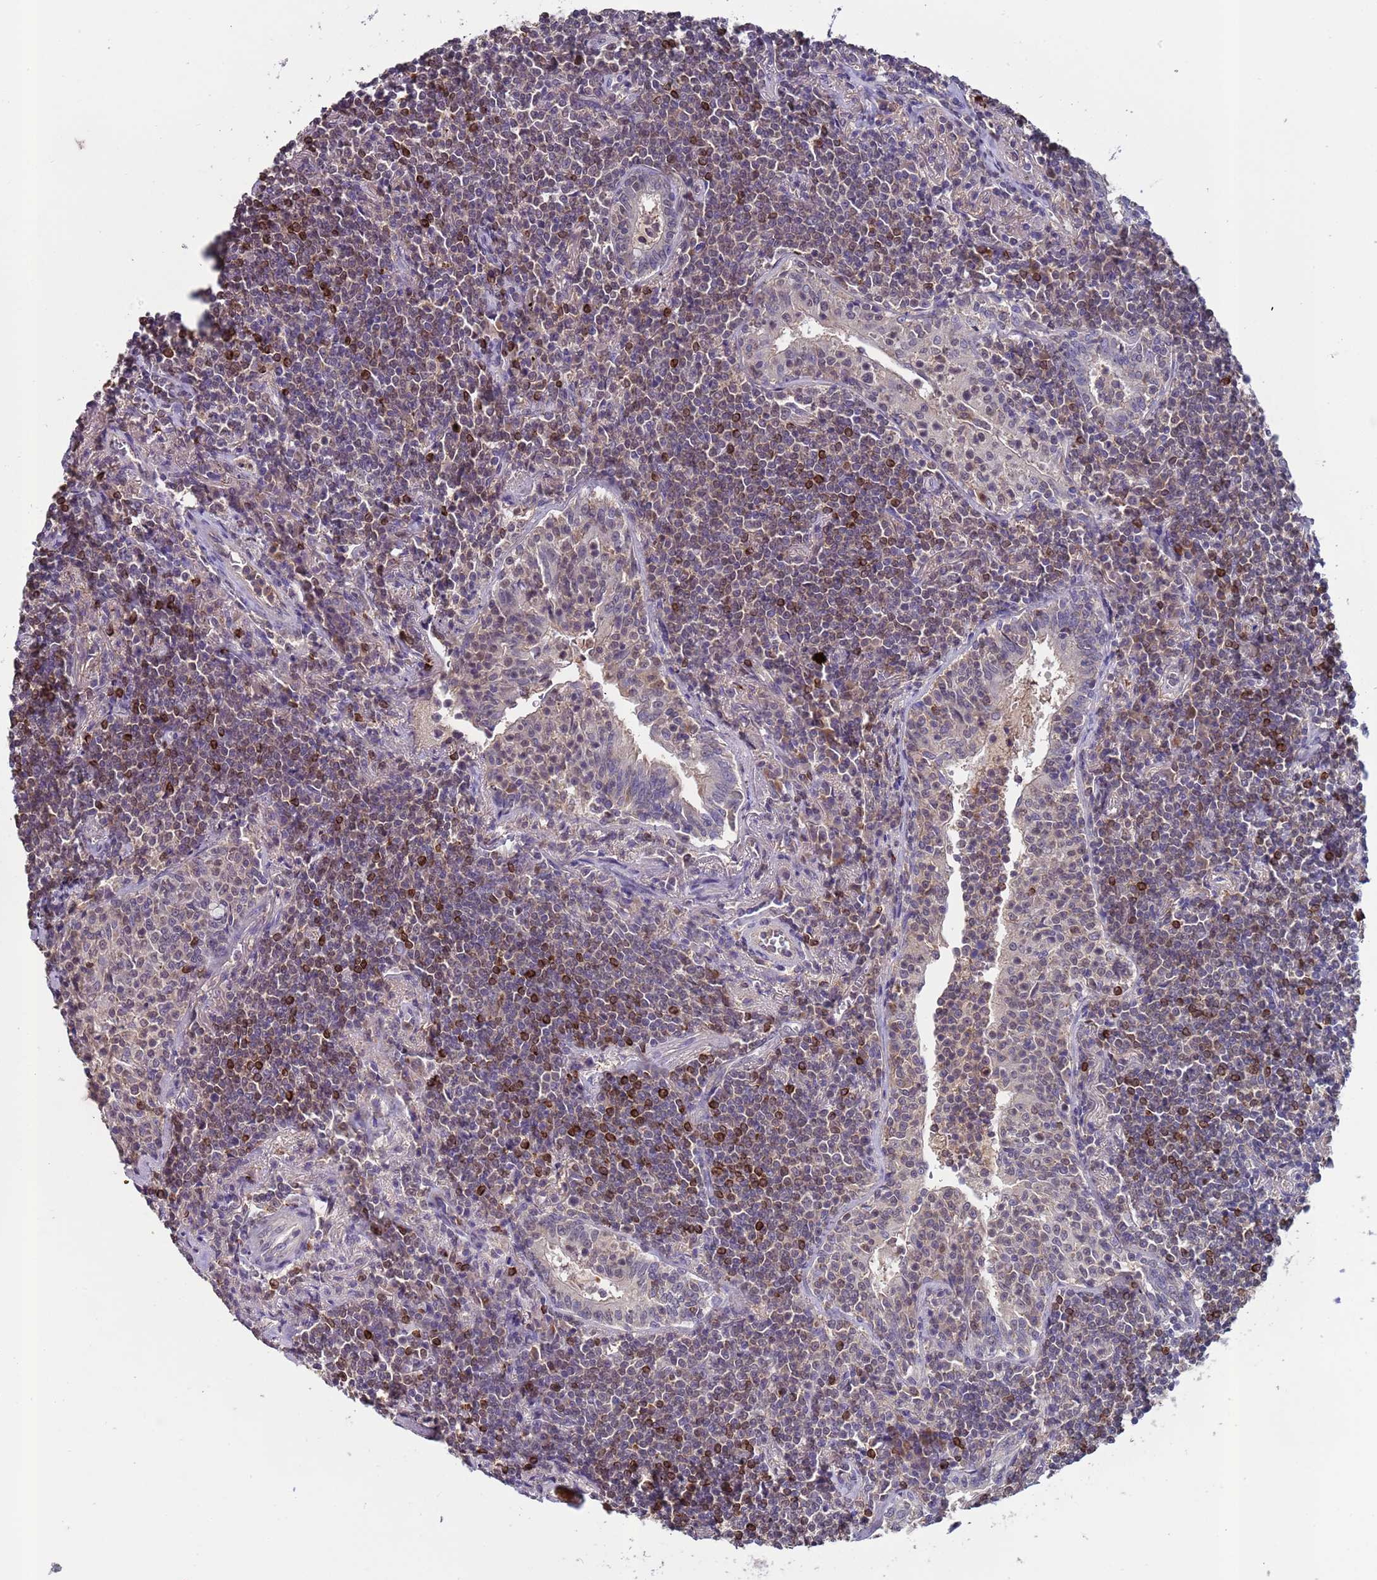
{"staining": {"intensity": "strong", "quantity": "25%-75%", "location": "cytoplasmic/membranous,nuclear"}, "tissue": "lymphoma", "cell_type": "Tumor cells", "image_type": "cancer", "snomed": [{"axis": "morphology", "description": "Malignant lymphoma, non-Hodgkin's type, Low grade"}, {"axis": "topography", "description": "Lung"}], "caption": "DAB (3,3'-diaminobenzidine) immunohistochemical staining of malignant lymphoma, non-Hodgkin's type (low-grade) demonstrates strong cytoplasmic/membranous and nuclear protein positivity in about 25%-75% of tumor cells.", "gene": "ZNF248", "patient": {"sex": "female", "age": 71}}